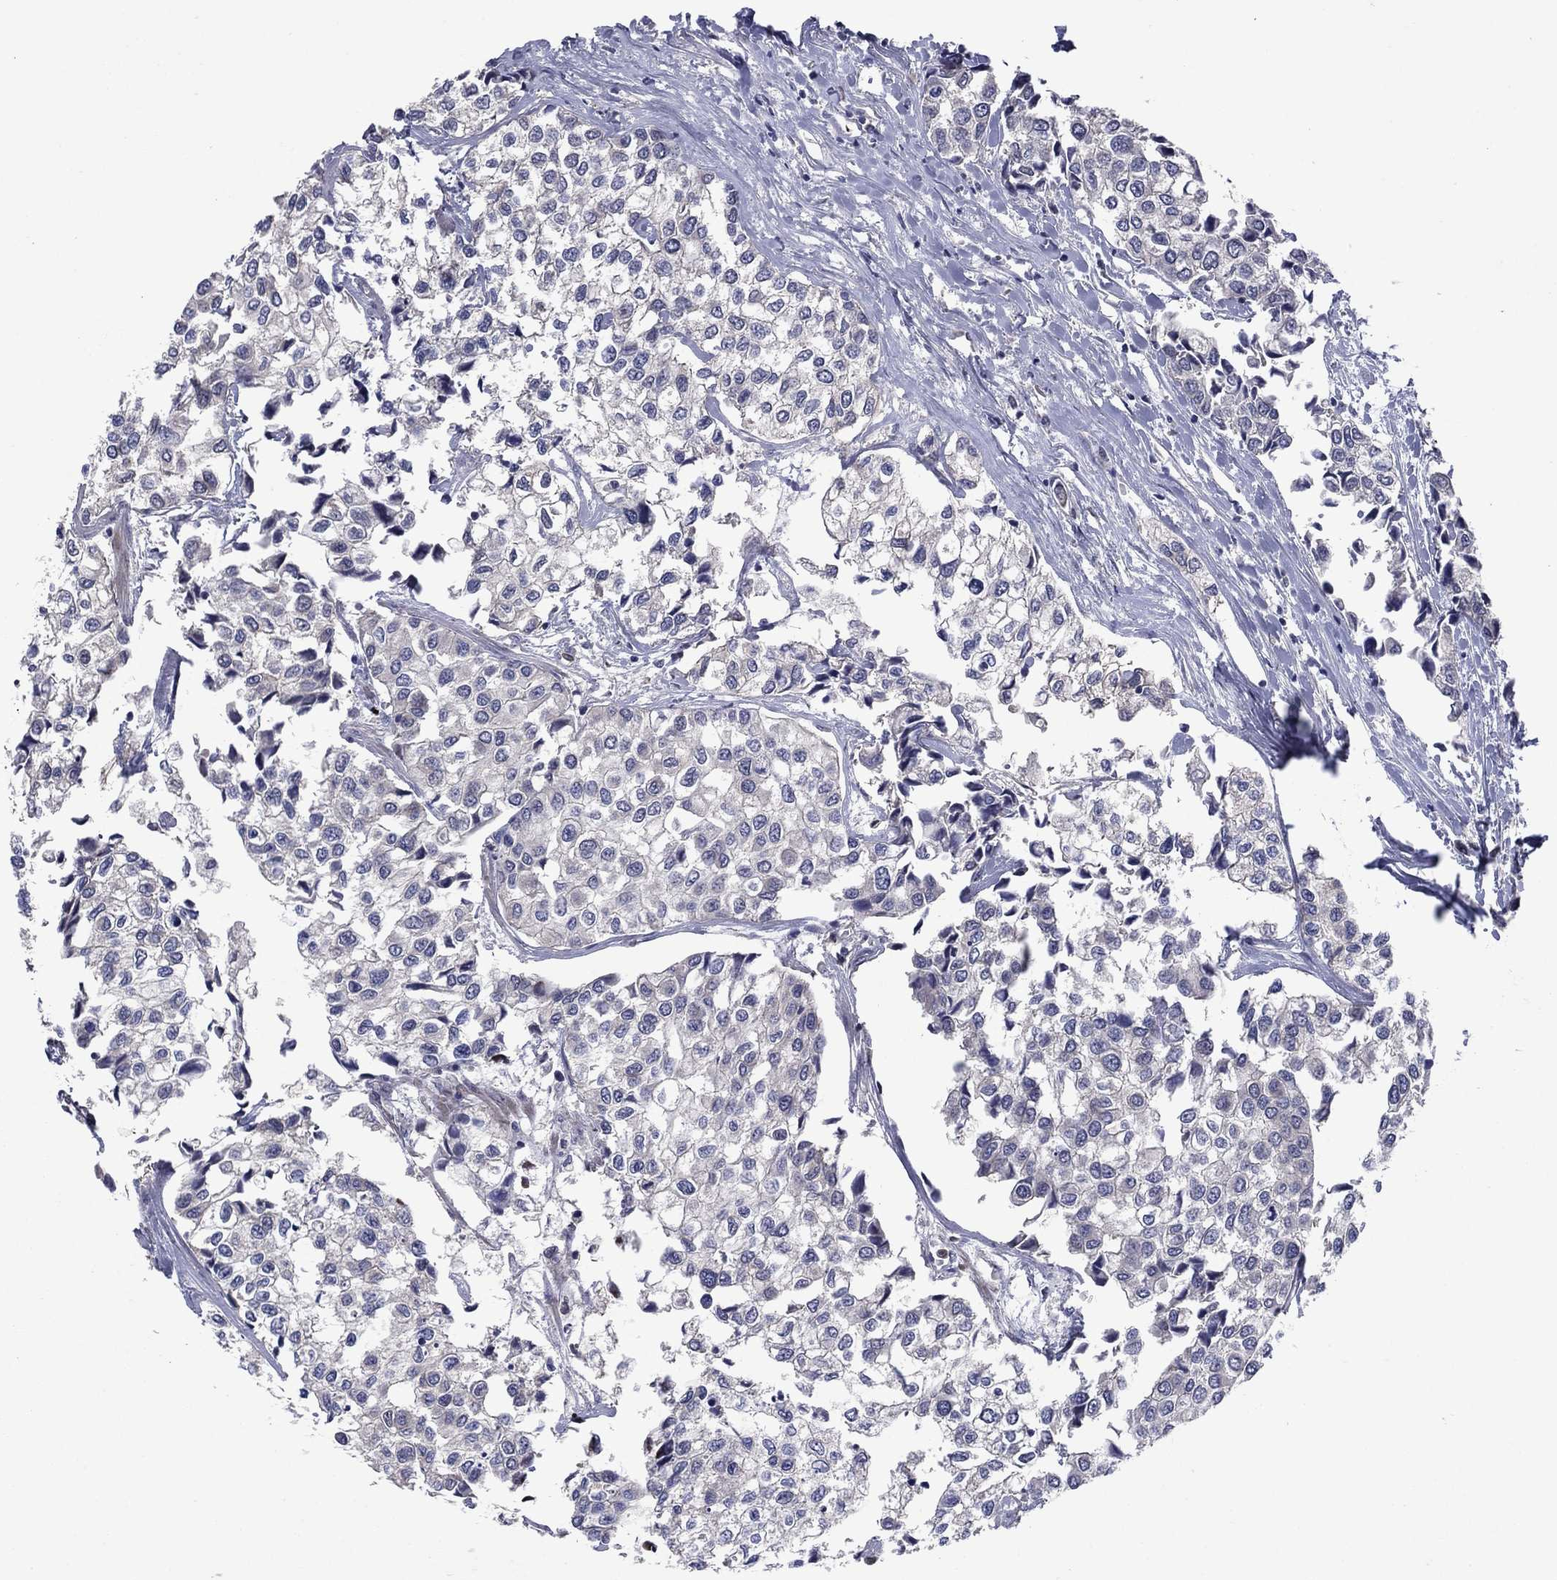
{"staining": {"intensity": "negative", "quantity": "none", "location": "none"}, "tissue": "urothelial cancer", "cell_type": "Tumor cells", "image_type": "cancer", "snomed": [{"axis": "morphology", "description": "Urothelial carcinoma, High grade"}, {"axis": "topography", "description": "Urinary bladder"}], "caption": "This is an immunohistochemistry photomicrograph of high-grade urothelial carcinoma. There is no expression in tumor cells.", "gene": "MSRB1", "patient": {"sex": "male", "age": 73}}